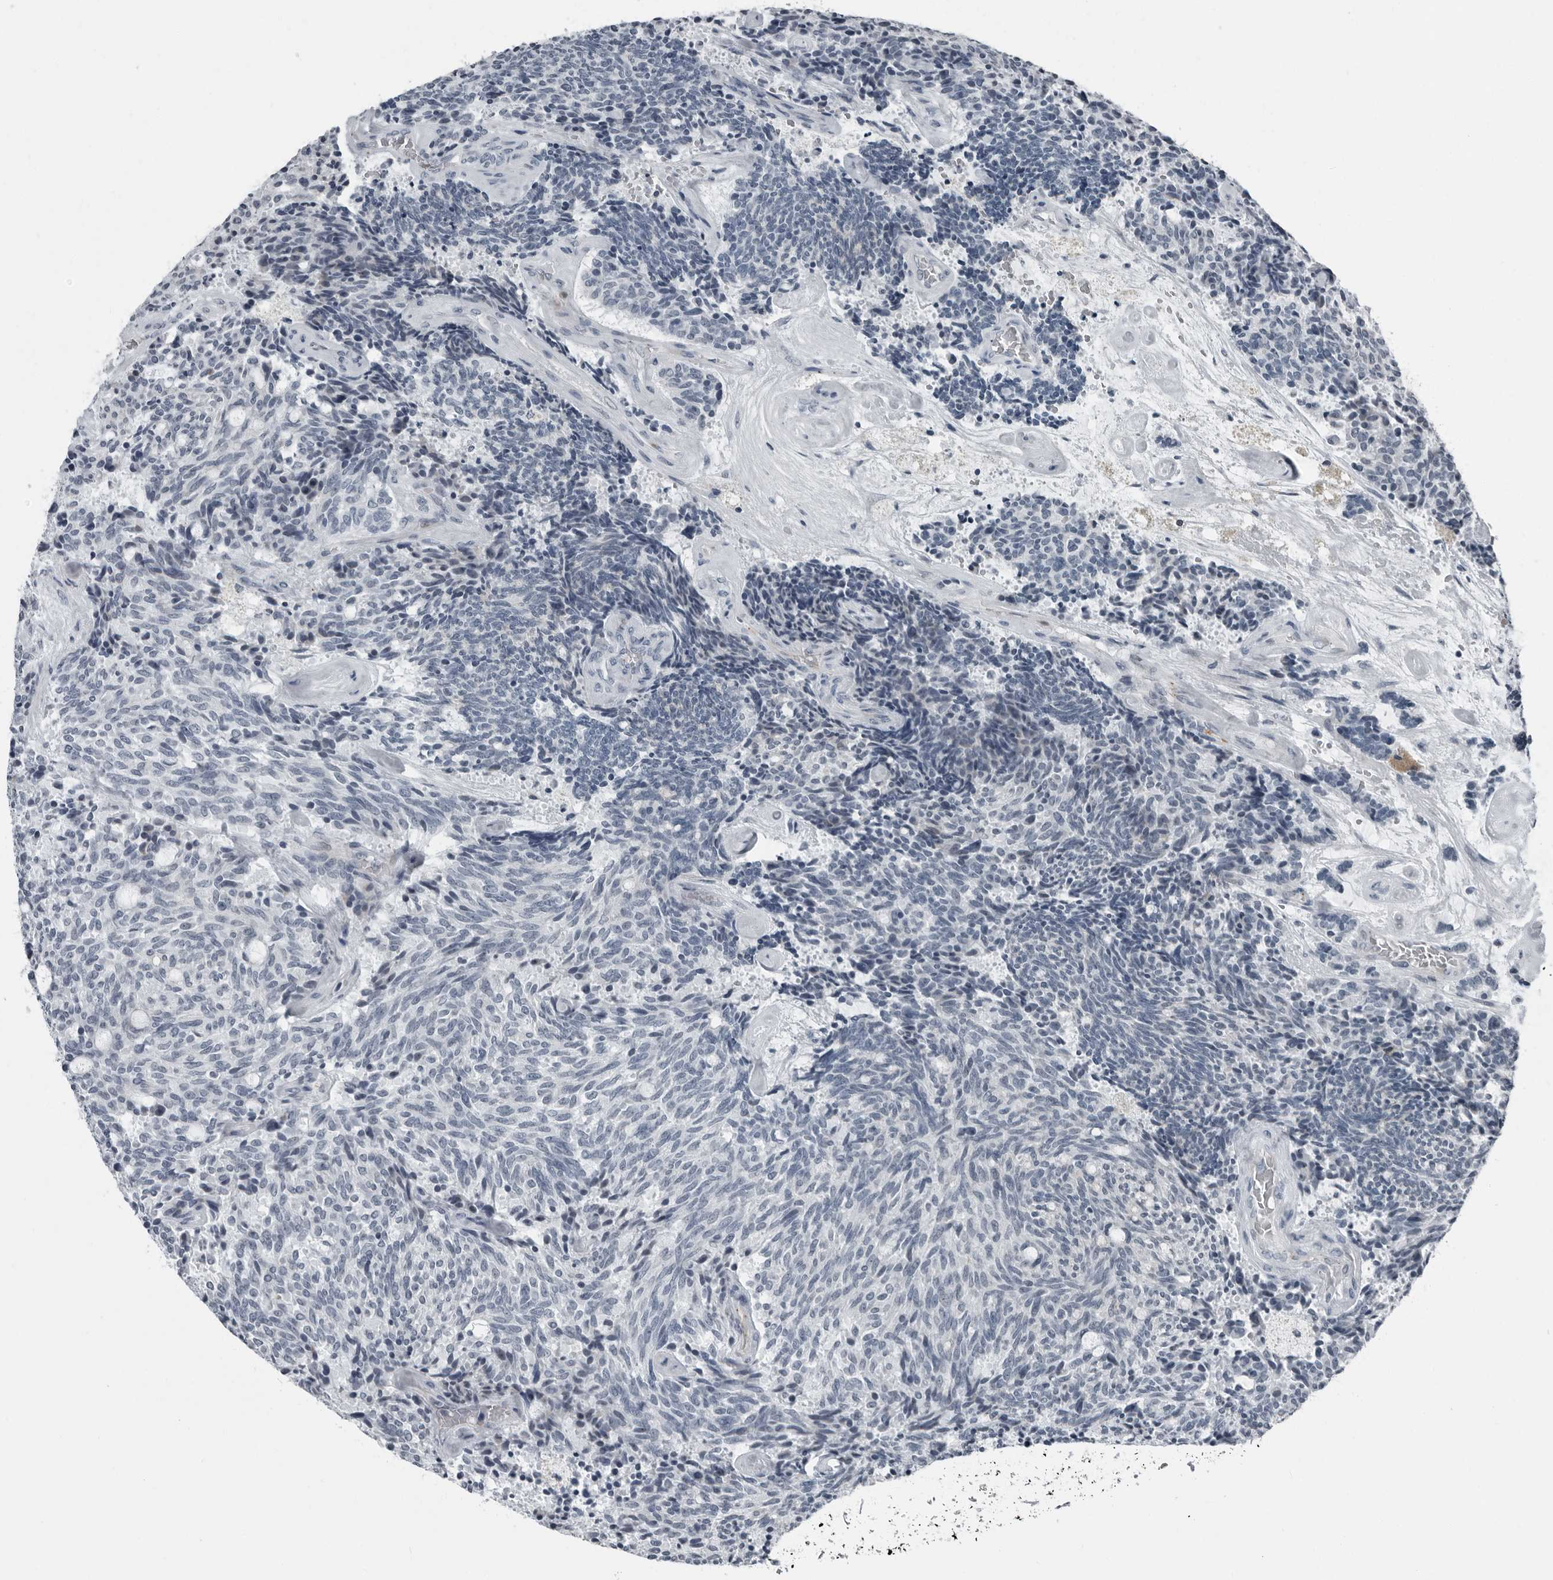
{"staining": {"intensity": "negative", "quantity": "none", "location": "none"}, "tissue": "carcinoid", "cell_type": "Tumor cells", "image_type": "cancer", "snomed": [{"axis": "morphology", "description": "Carcinoid, malignant, NOS"}, {"axis": "topography", "description": "Pancreas"}], "caption": "Immunohistochemistry (IHC) micrograph of human malignant carcinoid stained for a protein (brown), which reveals no expression in tumor cells.", "gene": "PDCD11", "patient": {"sex": "female", "age": 54}}